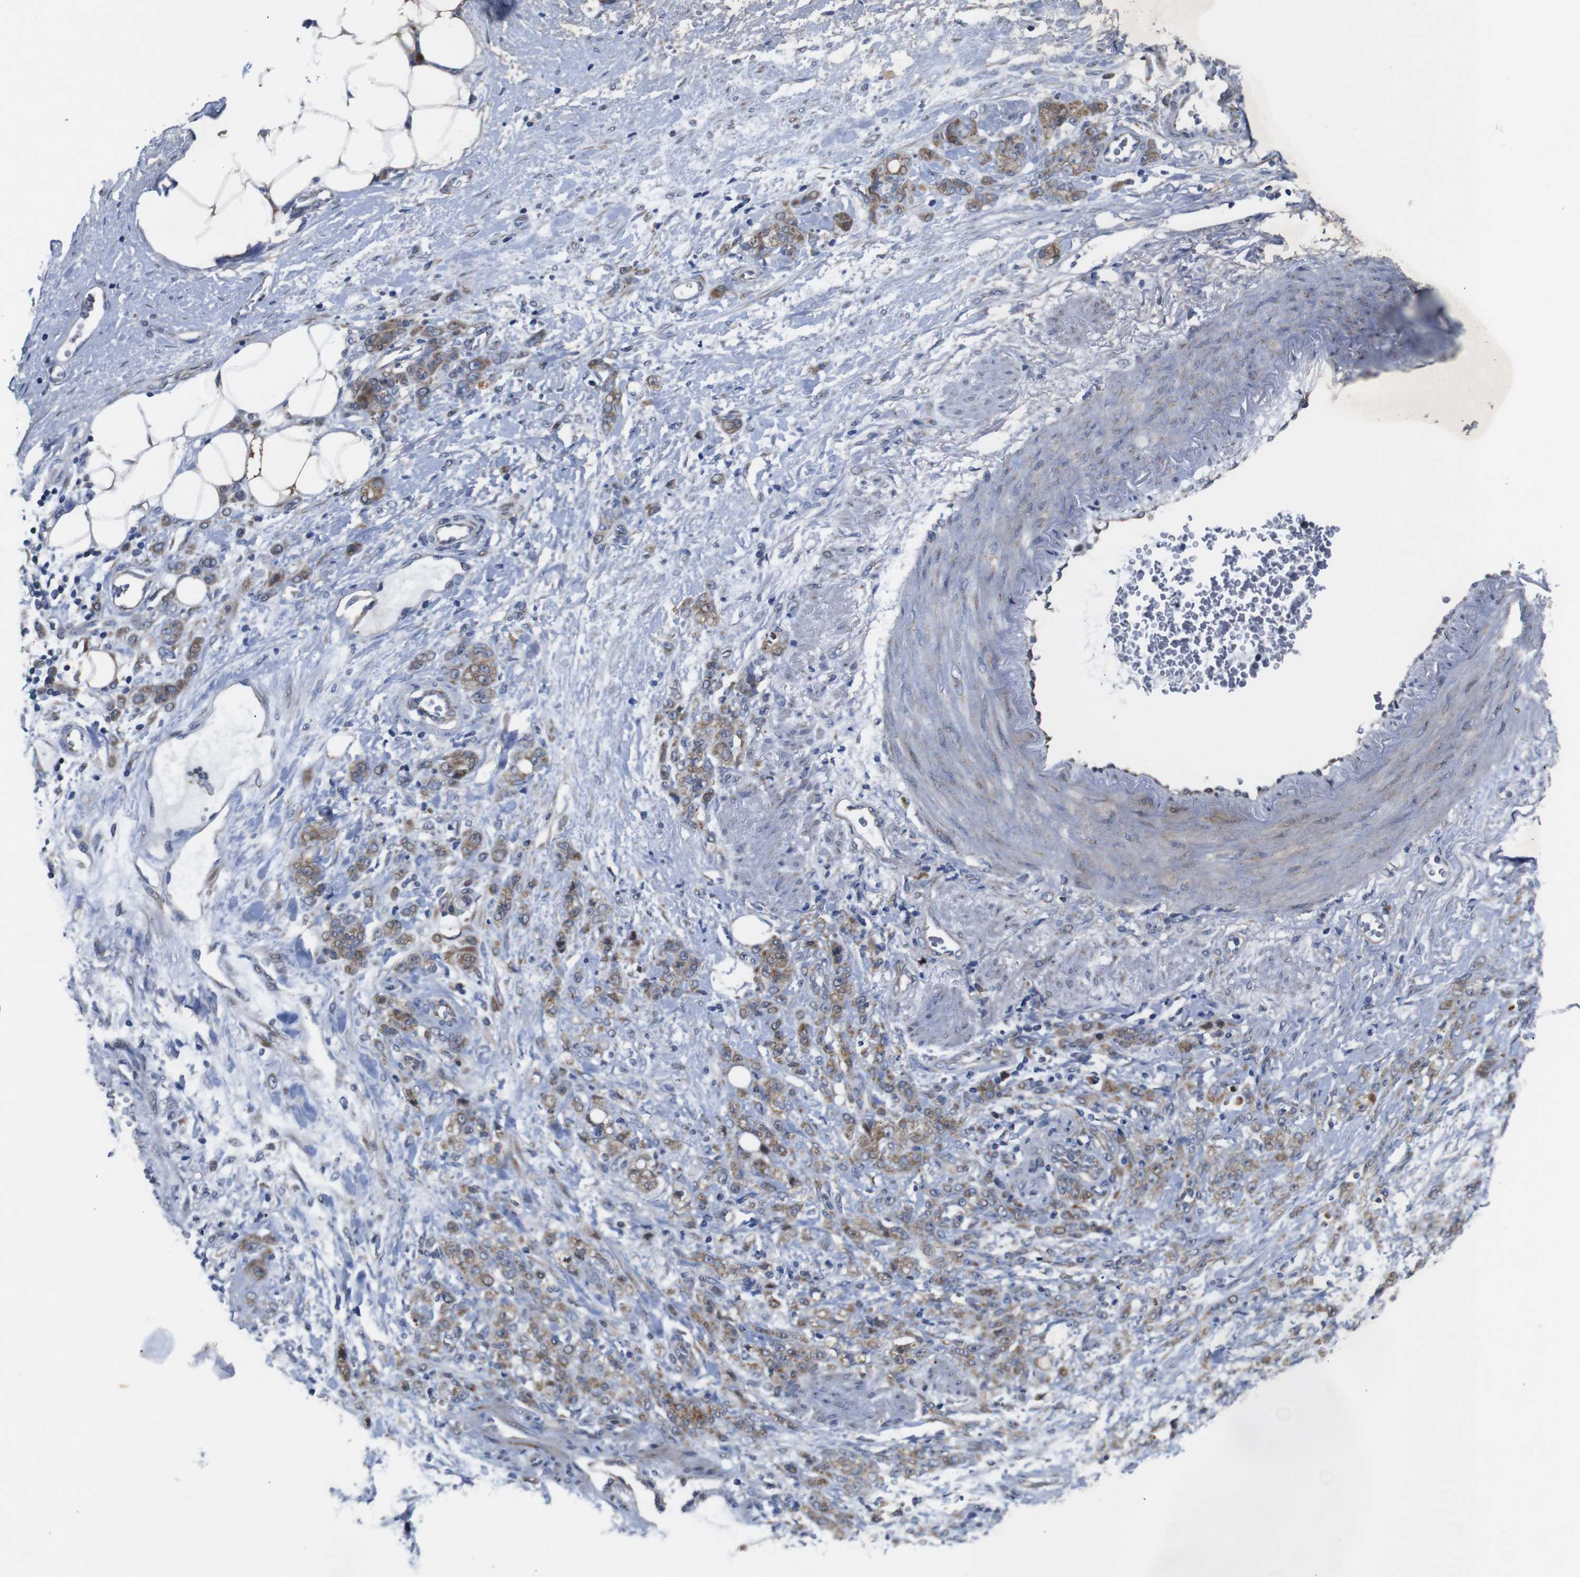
{"staining": {"intensity": "moderate", "quantity": ">75%", "location": "cytoplasmic/membranous"}, "tissue": "stomach cancer", "cell_type": "Tumor cells", "image_type": "cancer", "snomed": [{"axis": "morphology", "description": "Adenocarcinoma, NOS"}, {"axis": "topography", "description": "Stomach"}], "caption": "A brown stain highlights moderate cytoplasmic/membranous staining of a protein in human stomach adenocarcinoma tumor cells.", "gene": "CHST10", "patient": {"sex": "male", "age": 82}}